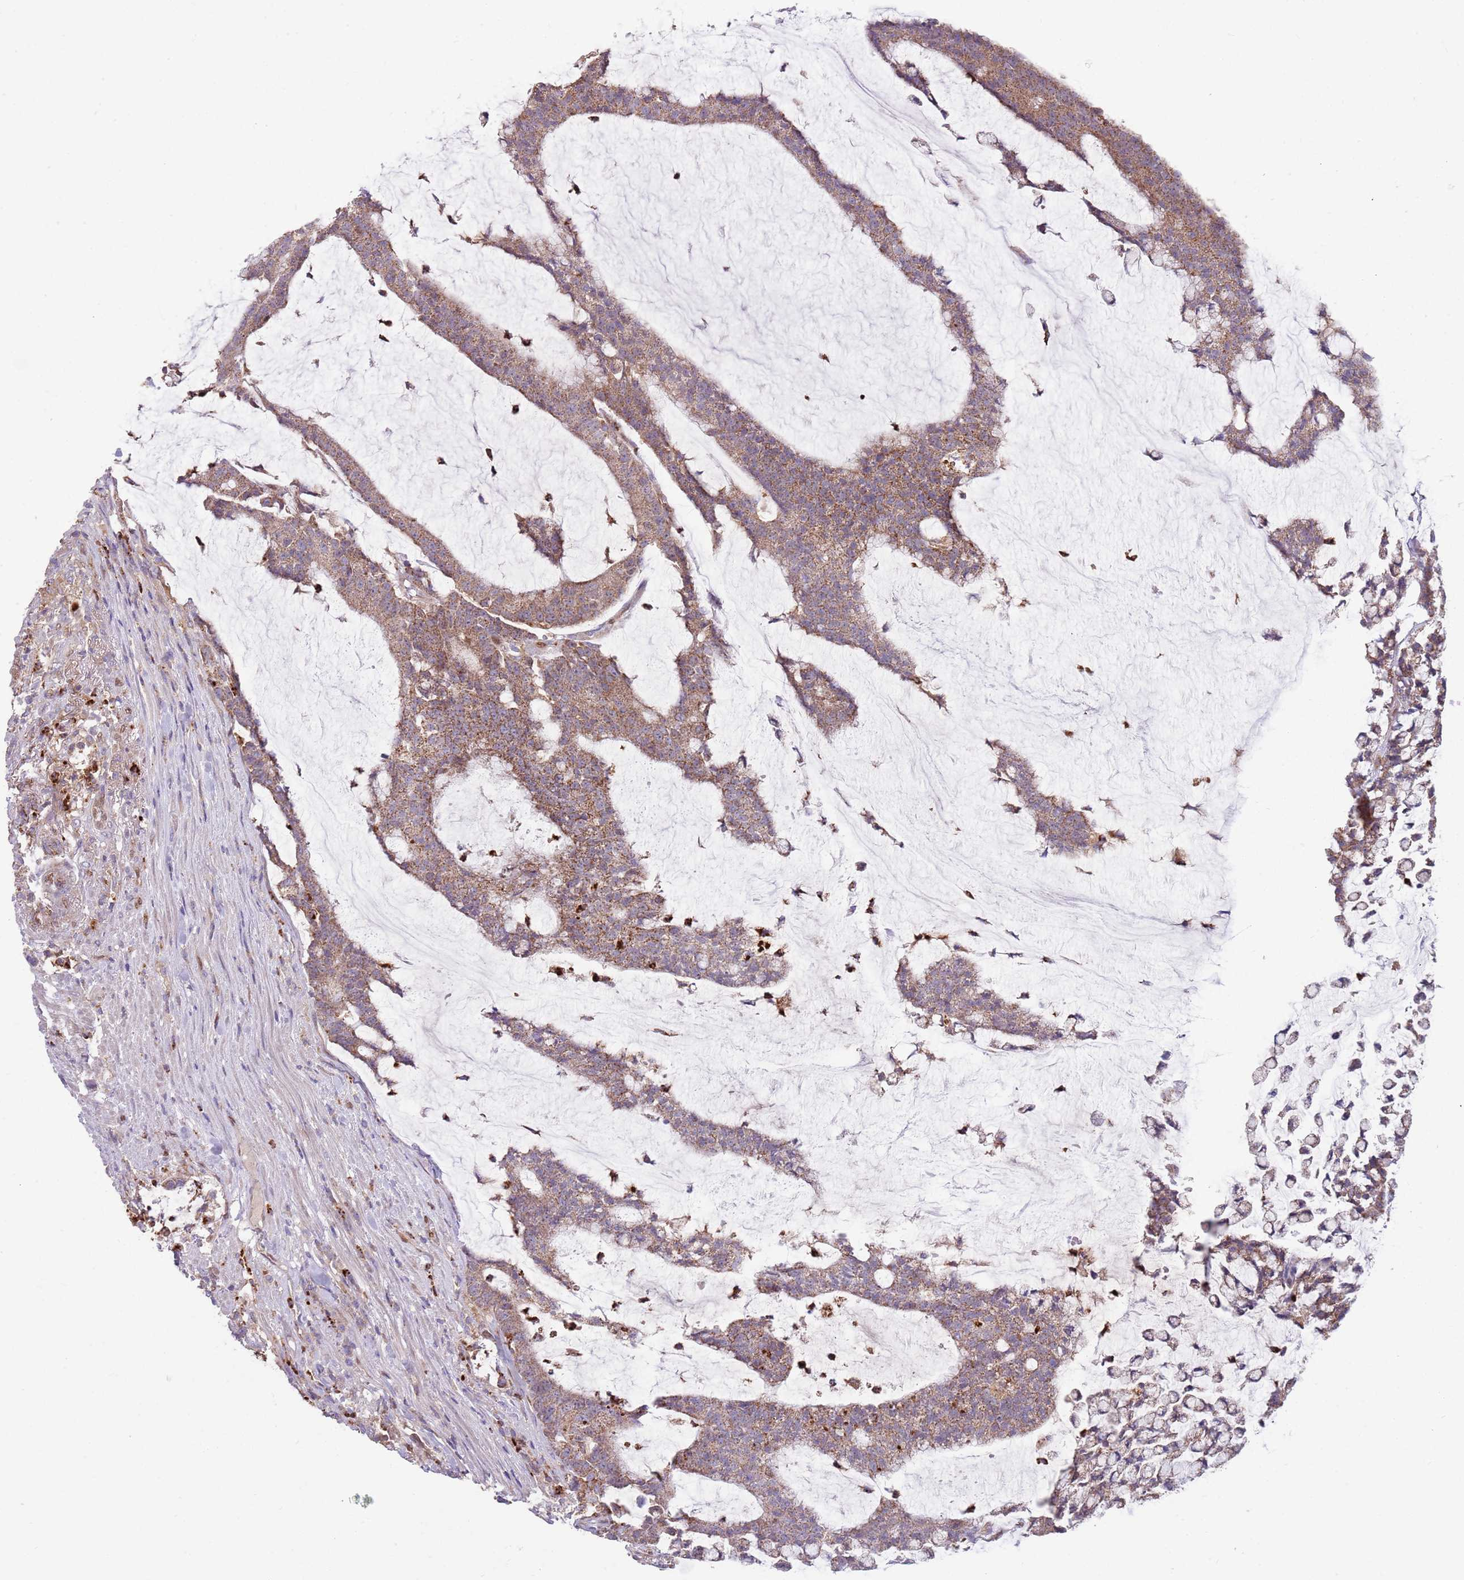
{"staining": {"intensity": "moderate", "quantity": ">75%", "location": "cytoplasmic/membranous"}, "tissue": "colorectal cancer", "cell_type": "Tumor cells", "image_type": "cancer", "snomed": [{"axis": "morphology", "description": "Adenocarcinoma, NOS"}, {"axis": "topography", "description": "Colon"}], "caption": "Immunohistochemistry (IHC) micrograph of human adenocarcinoma (colorectal) stained for a protein (brown), which exhibits medium levels of moderate cytoplasmic/membranous staining in about >75% of tumor cells.", "gene": "DDT", "patient": {"sex": "female", "age": 84}}